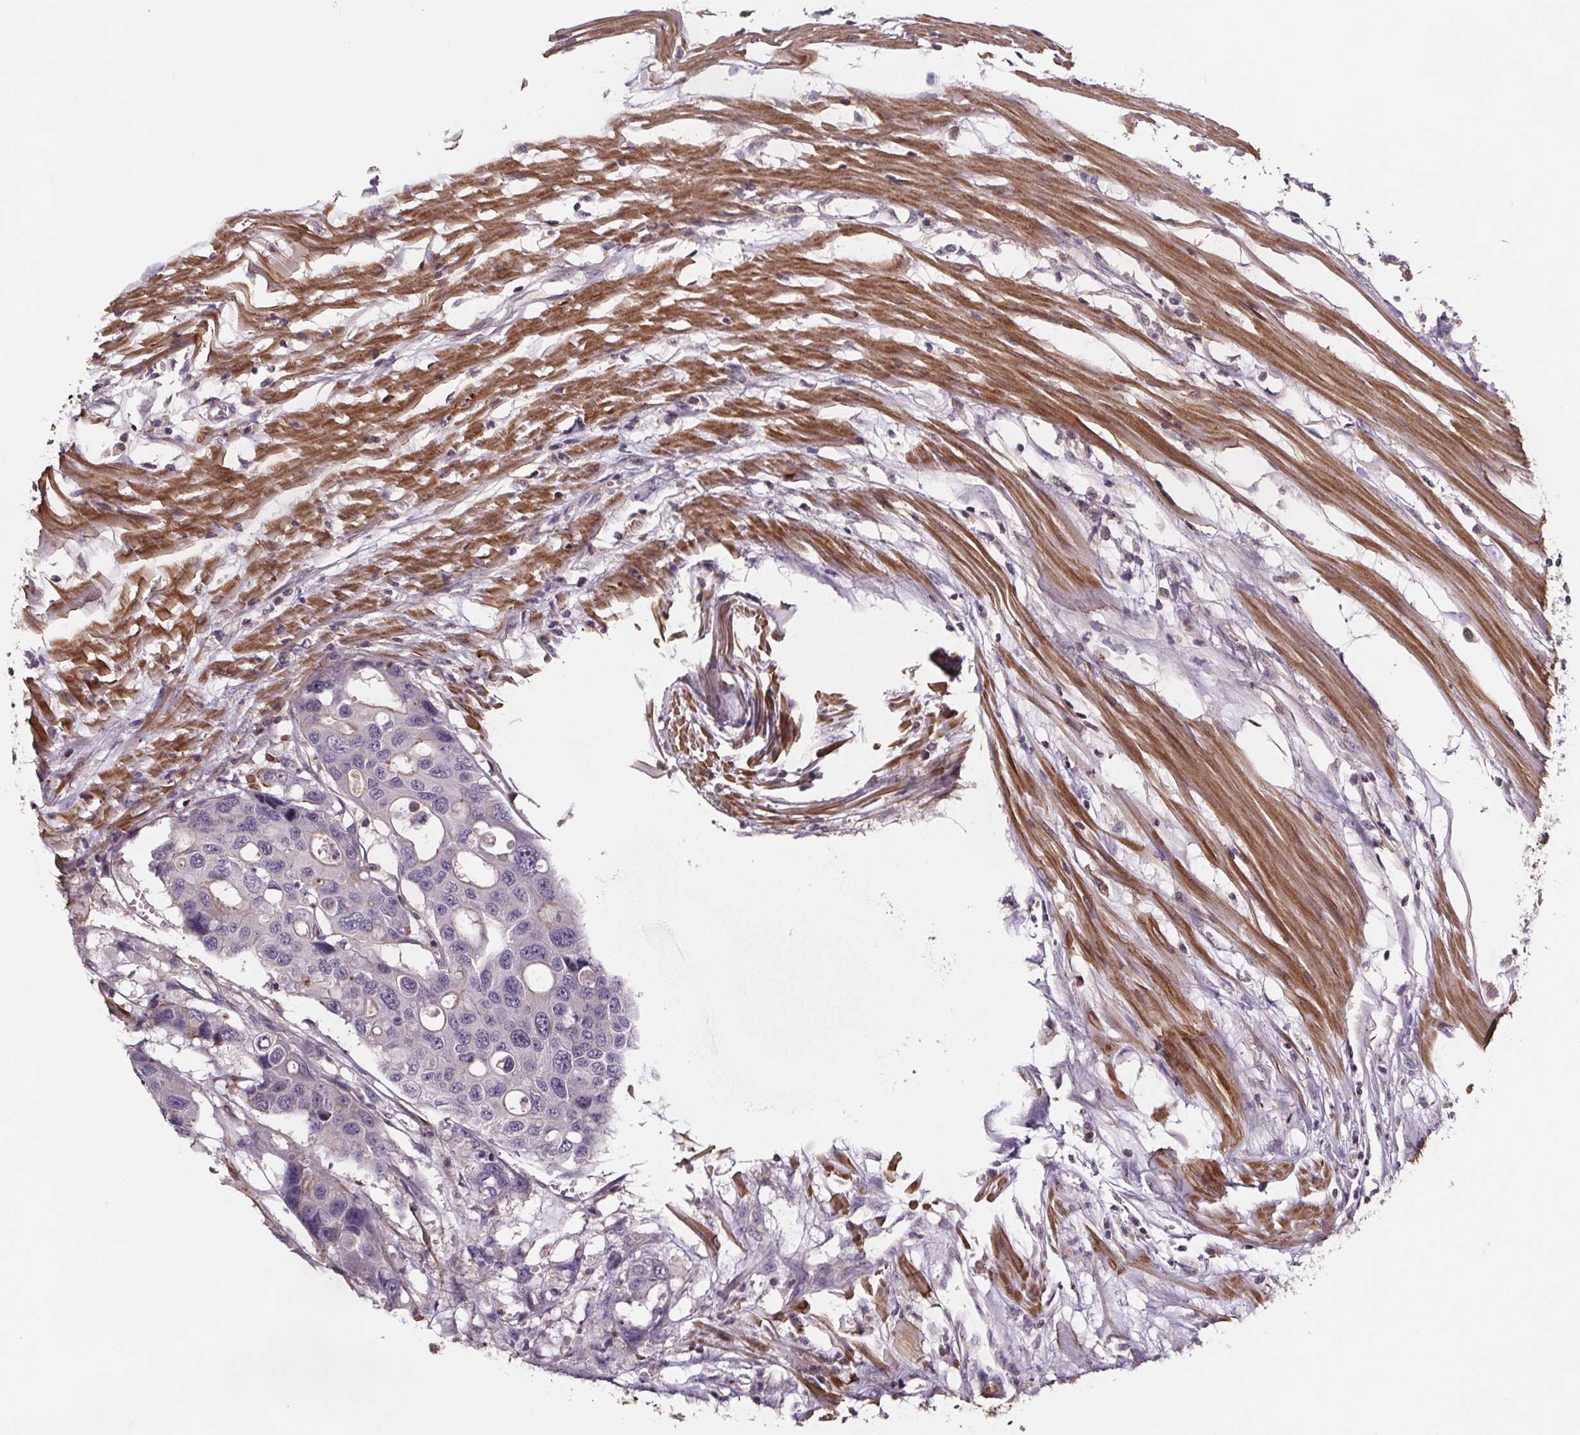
{"staining": {"intensity": "negative", "quantity": "none", "location": "none"}, "tissue": "colorectal cancer", "cell_type": "Tumor cells", "image_type": "cancer", "snomed": [{"axis": "morphology", "description": "Adenocarcinoma, NOS"}, {"axis": "topography", "description": "Colon"}], "caption": "Photomicrograph shows no significant protein staining in tumor cells of adenocarcinoma (colorectal).", "gene": "CLN3", "patient": {"sex": "male", "age": 77}}